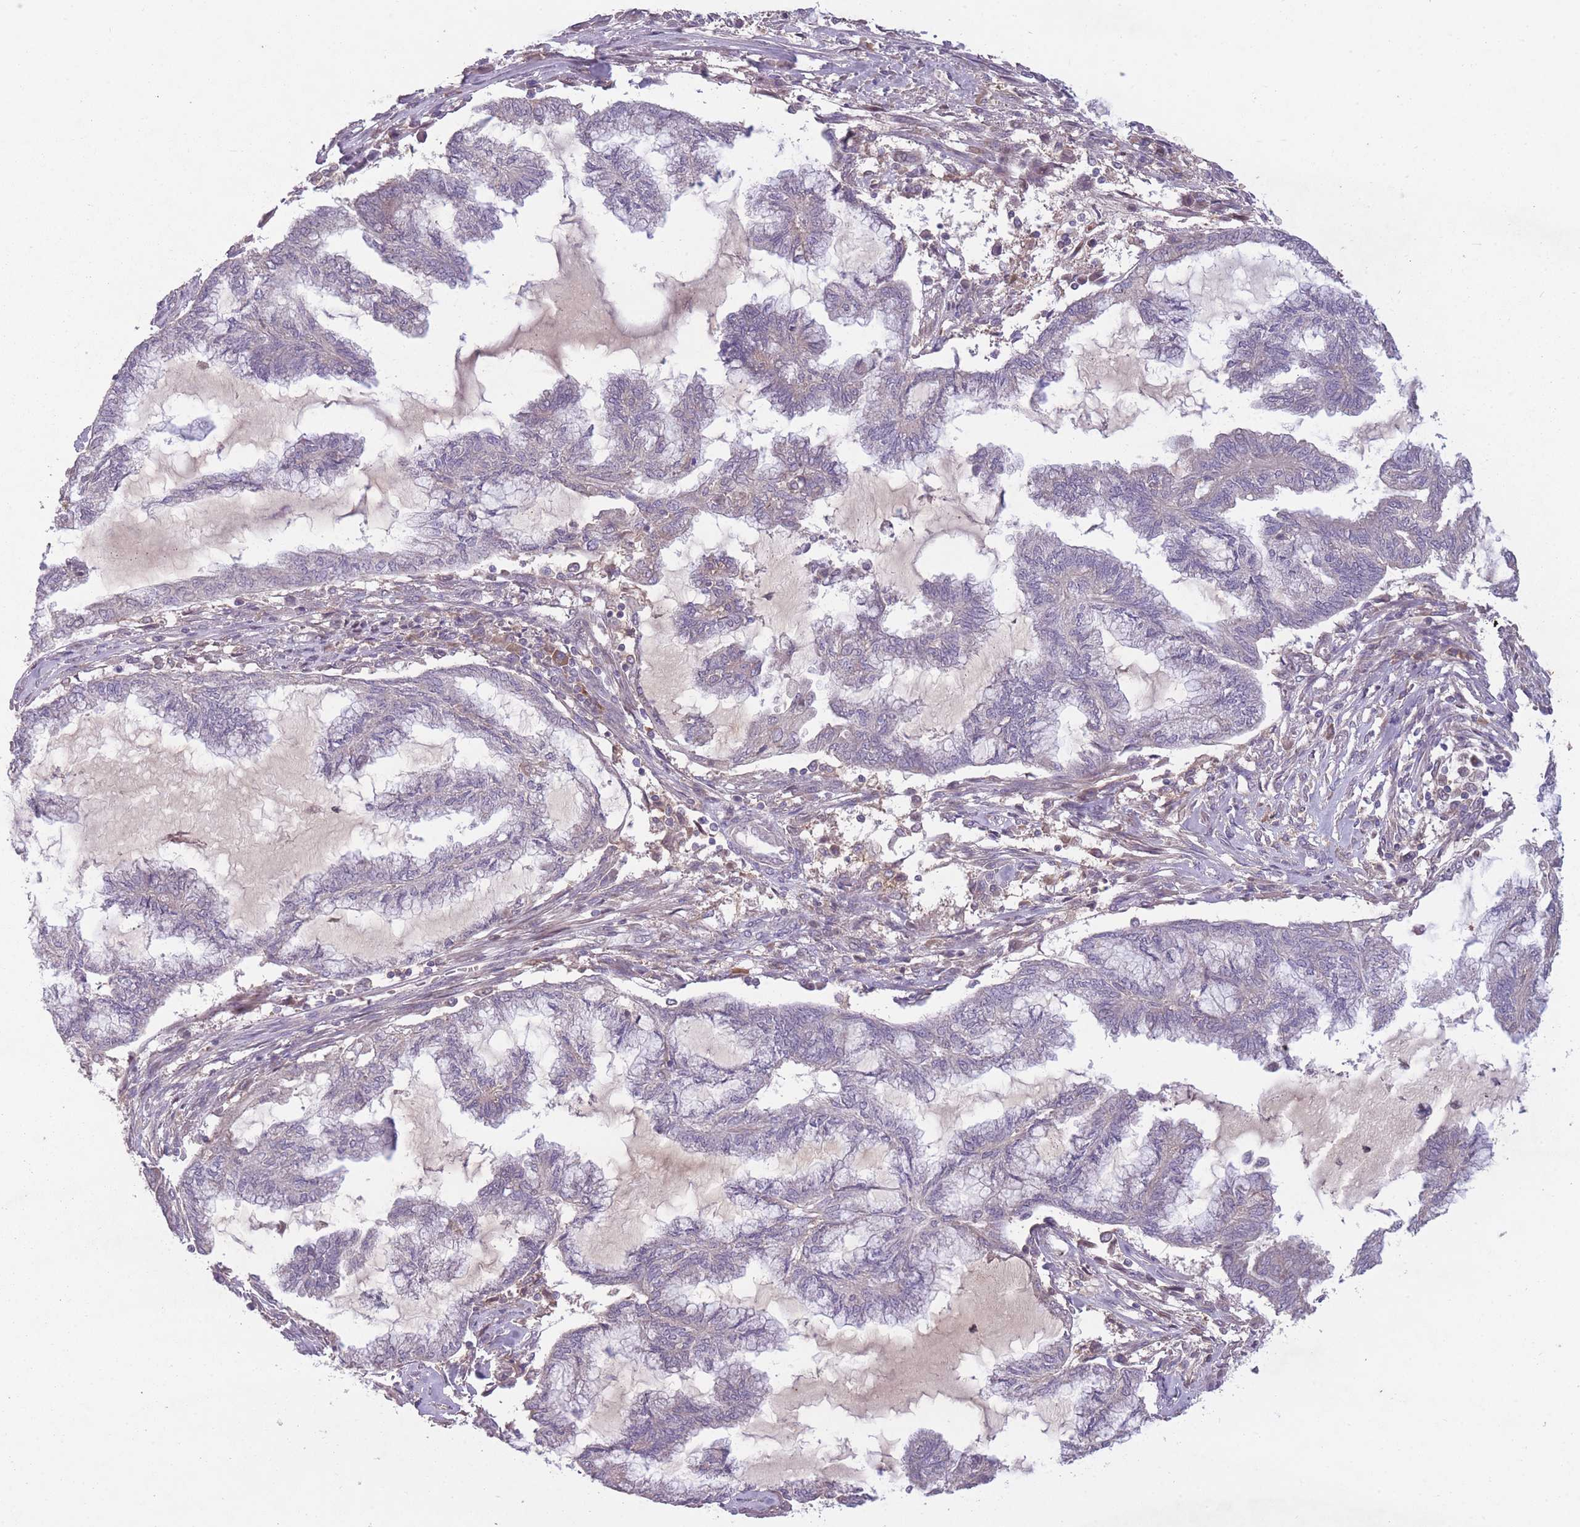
{"staining": {"intensity": "negative", "quantity": "none", "location": "none"}, "tissue": "endometrial cancer", "cell_type": "Tumor cells", "image_type": "cancer", "snomed": [{"axis": "morphology", "description": "Adenocarcinoma, NOS"}, {"axis": "topography", "description": "Endometrium"}], "caption": "The photomicrograph displays no significant positivity in tumor cells of endometrial cancer (adenocarcinoma). (Brightfield microscopy of DAB (3,3'-diaminobenzidine) immunohistochemistry (IHC) at high magnification).", "gene": "OR2V2", "patient": {"sex": "female", "age": 86}}